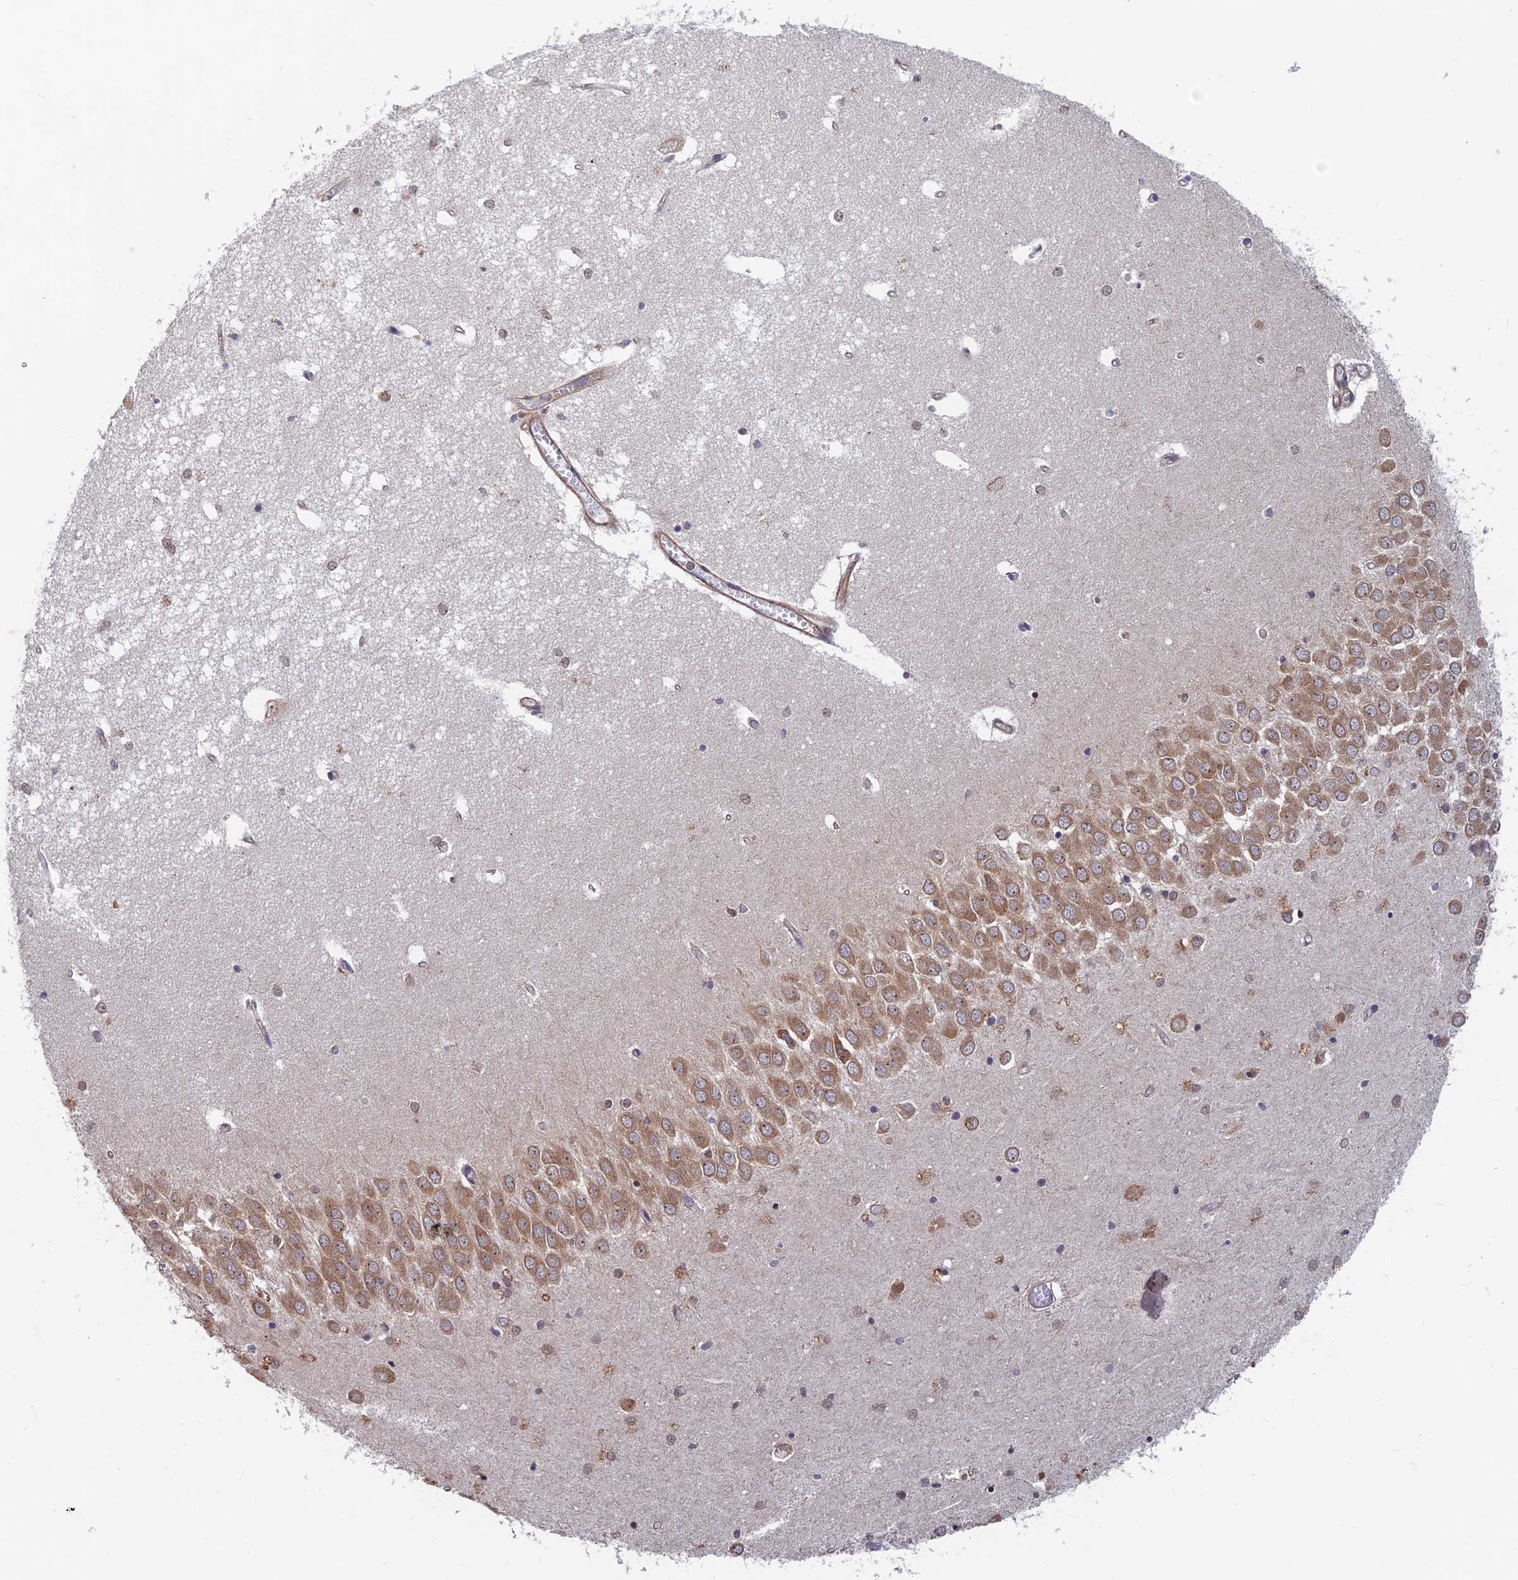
{"staining": {"intensity": "moderate", "quantity": "<25%", "location": "cytoplasmic/membranous"}, "tissue": "hippocampus", "cell_type": "Glial cells", "image_type": "normal", "snomed": [{"axis": "morphology", "description": "Normal tissue, NOS"}, {"axis": "topography", "description": "Hippocampus"}], "caption": "The immunohistochemical stain shows moderate cytoplasmic/membranous expression in glial cells of normal hippocampus. Nuclei are stained in blue.", "gene": "NCAPG", "patient": {"sex": "male", "age": 70}}